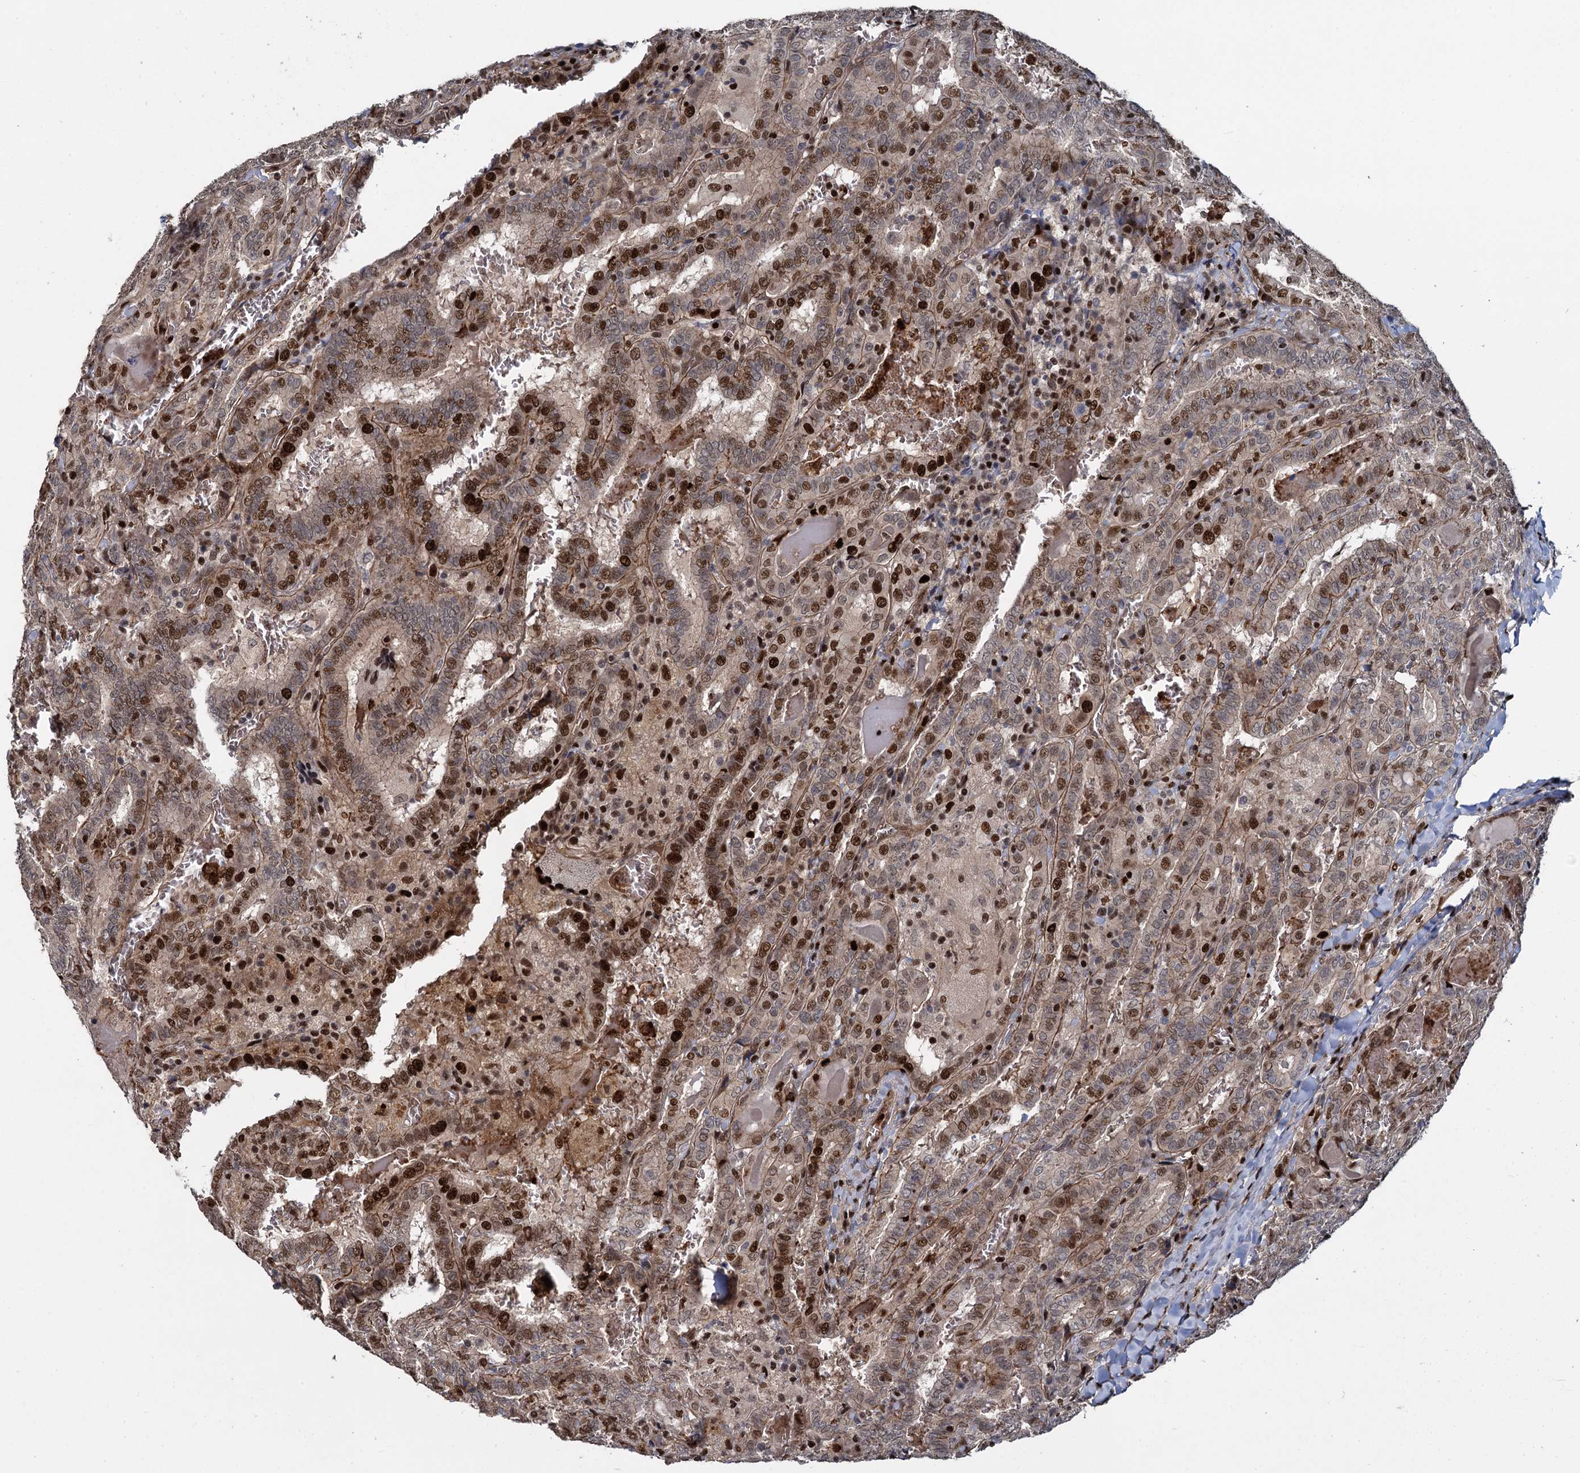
{"staining": {"intensity": "strong", "quantity": "25%-75%", "location": "nuclear"}, "tissue": "thyroid cancer", "cell_type": "Tumor cells", "image_type": "cancer", "snomed": [{"axis": "morphology", "description": "Papillary adenocarcinoma, NOS"}, {"axis": "topography", "description": "Thyroid gland"}], "caption": "A high-resolution image shows IHC staining of thyroid cancer, which shows strong nuclear staining in about 25%-75% of tumor cells. (Brightfield microscopy of DAB IHC at high magnification).", "gene": "ANKRD49", "patient": {"sex": "female", "age": 72}}